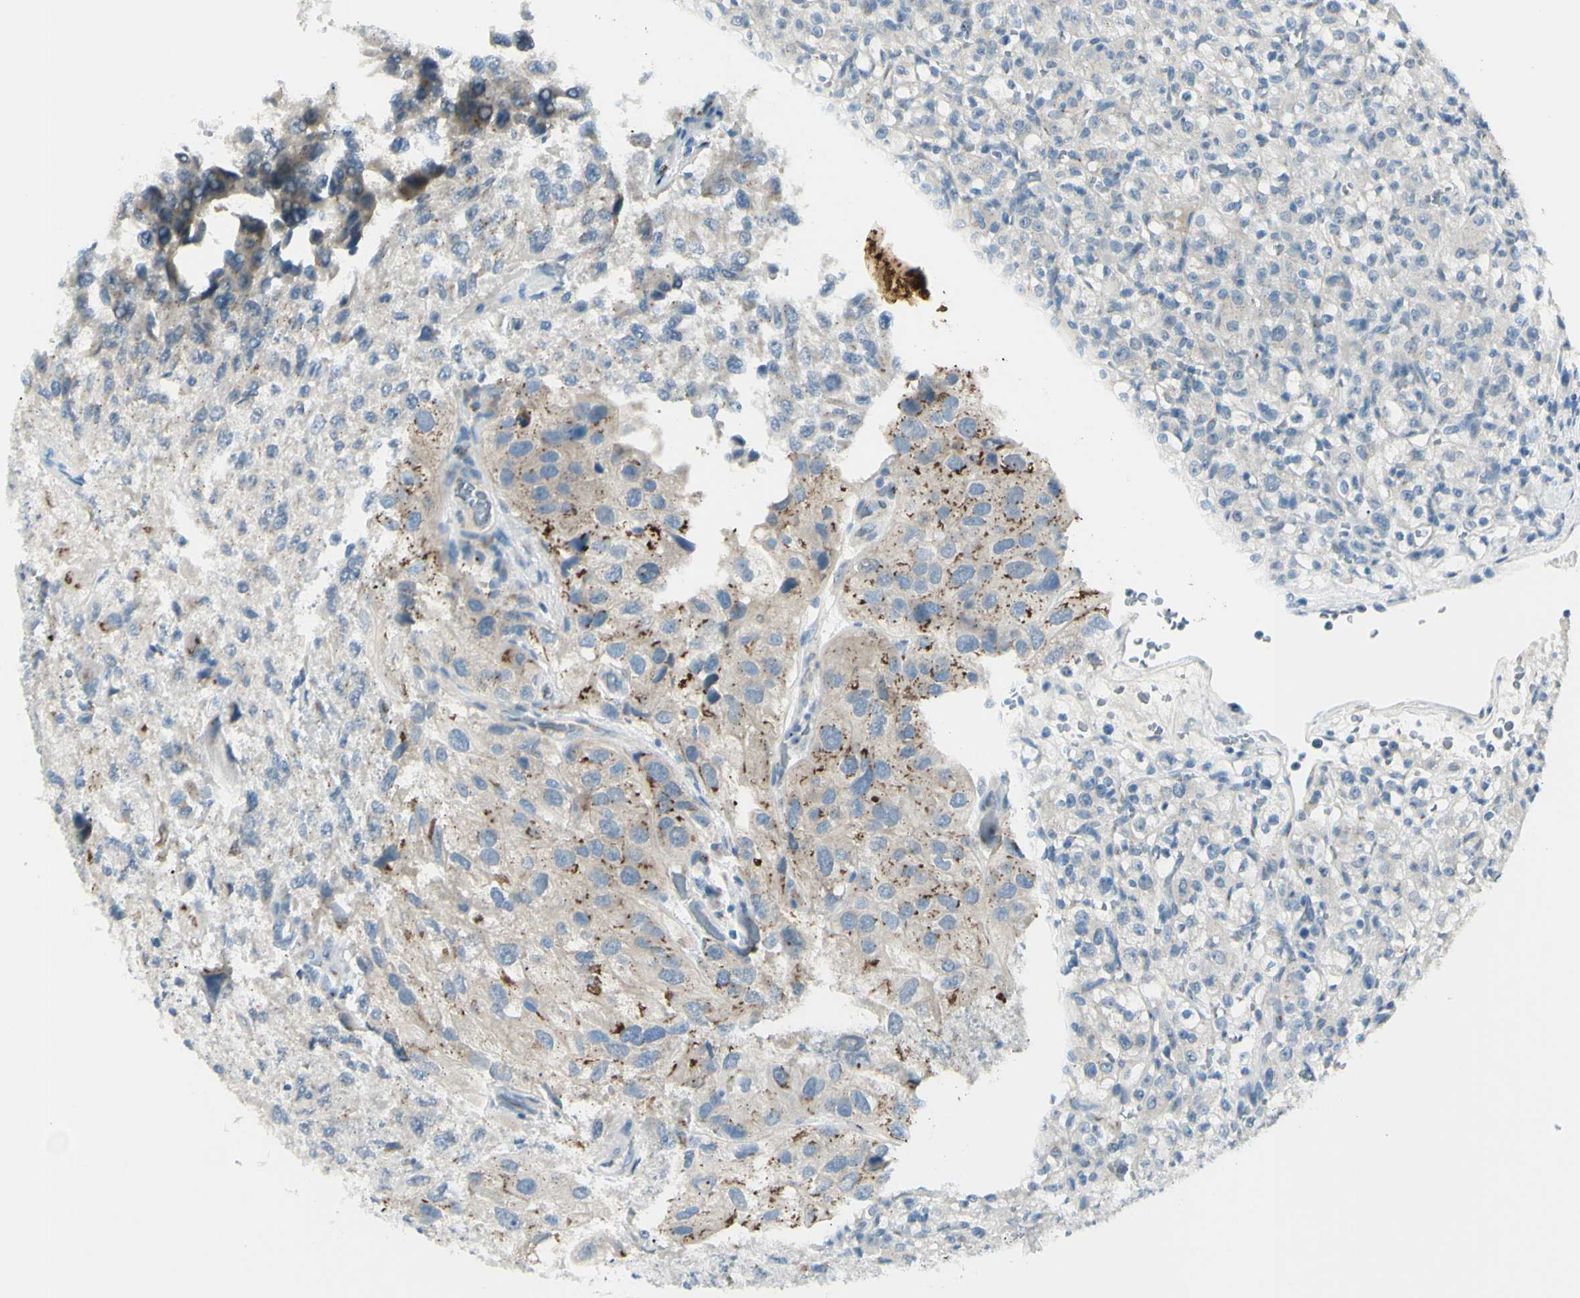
{"staining": {"intensity": "moderate", "quantity": "<25%", "location": "cytoplasmic/membranous"}, "tissue": "renal cancer", "cell_type": "Tumor cells", "image_type": "cancer", "snomed": [{"axis": "morphology", "description": "Normal tissue, NOS"}, {"axis": "morphology", "description": "Adenocarcinoma, NOS"}, {"axis": "topography", "description": "Kidney"}], "caption": "Renal cancer (adenocarcinoma) was stained to show a protein in brown. There is low levels of moderate cytoplasmic/membranous expression in approximately <25% of tumor cells.", "gene": "B4GALT1", "patient": {"sex": "female", "age": 72}}